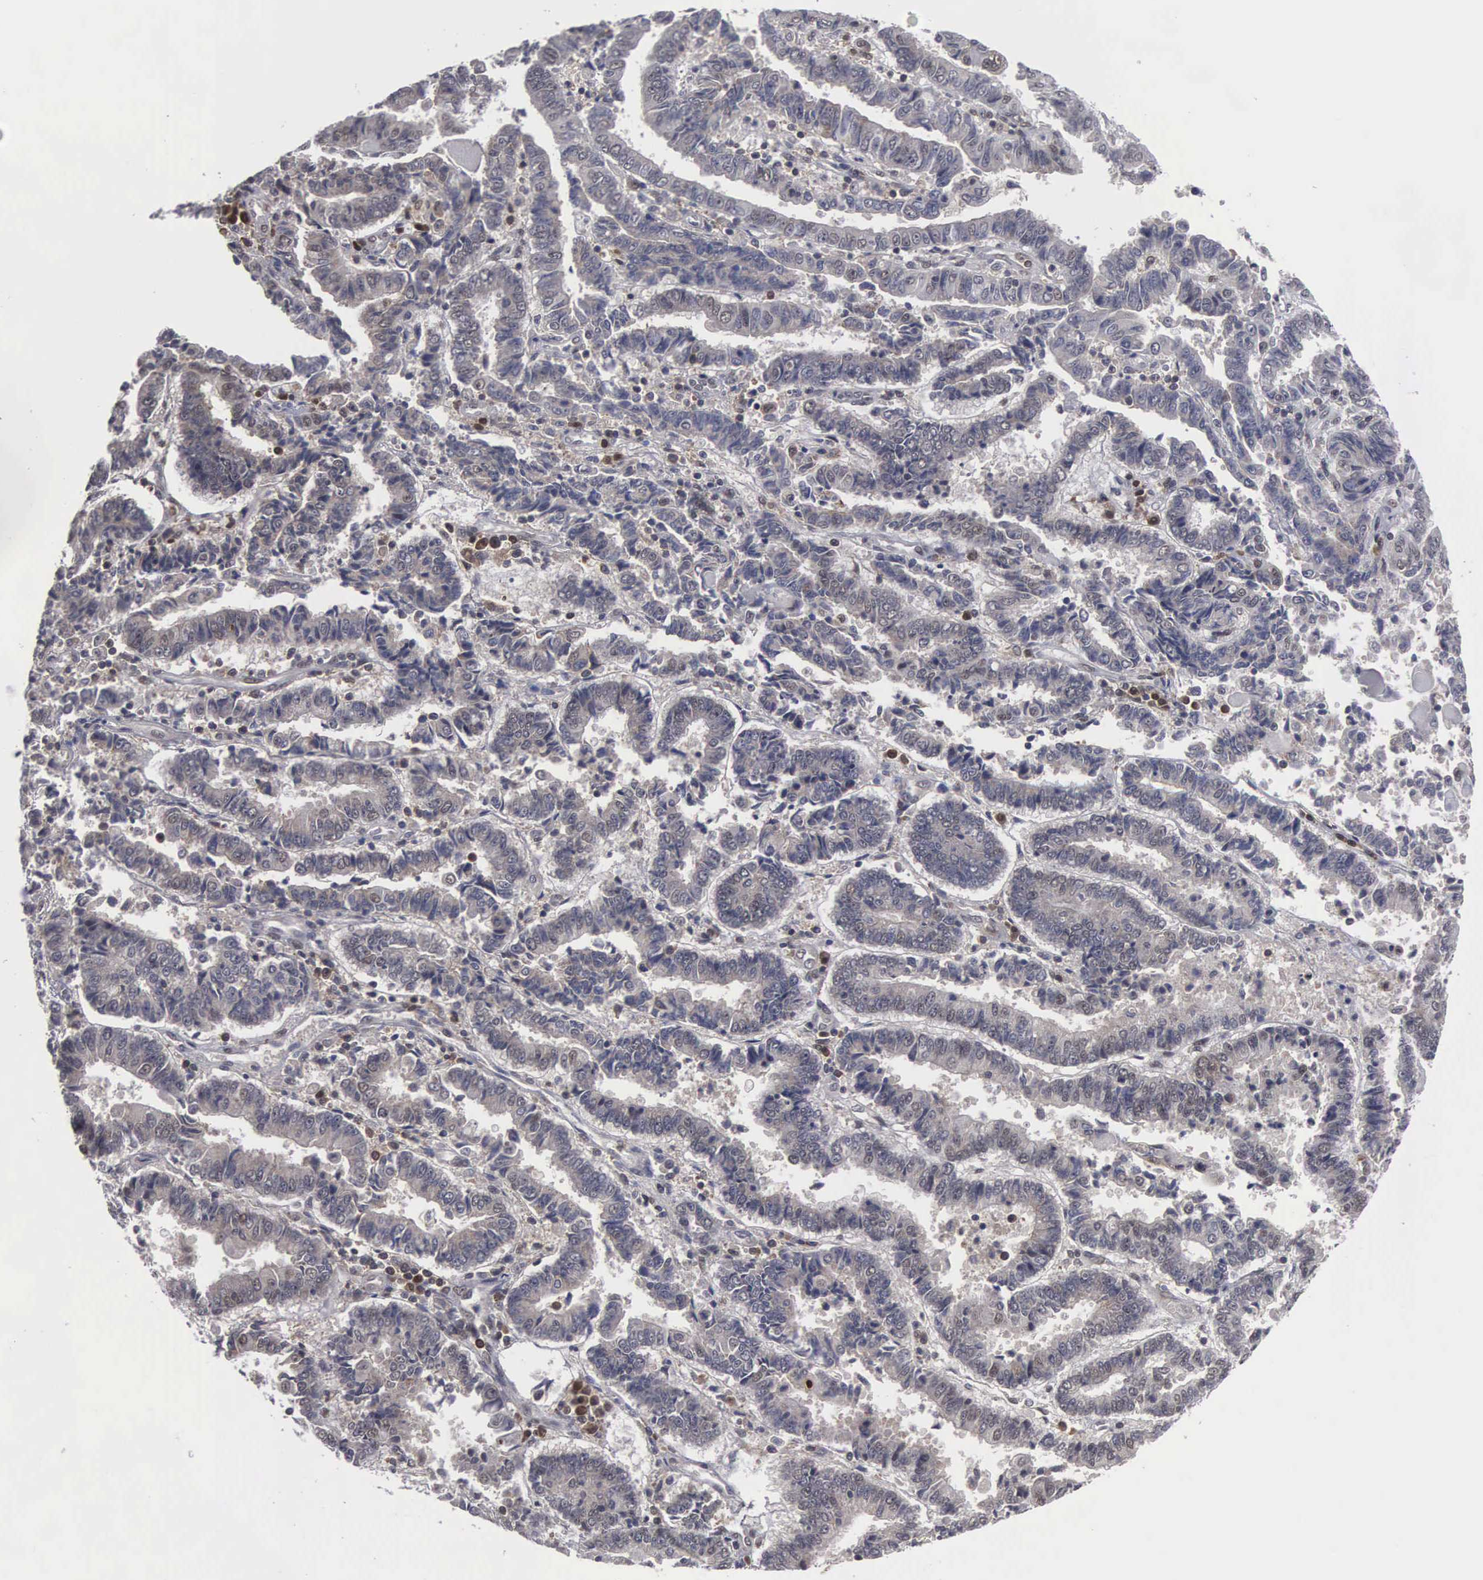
{"staining": {"intensity": "moderate", "quantity": "<25%", "location": "cytoplasmic/membranous,nuclear"}, "tissue": "endometrial cancer", "cell_type": "Tumor cells", "image_type": "cancer", "snomed": [{"axis": "morphology", "description": "Adenocarcinoma, NOS"}, {"axis": "topography", "description": "Endometrium"}], "caption": "DAB (3,3'-diaminobenzidine) immunohistochemical staining of human adenocarcinoma (endometrial) reveals moderate cytoplasmic/membranous and nuclear protein staining in approximately <25% of tumor cells.", "gene": "TRMT5", "patient": {"sex": "female", "age": 75}}